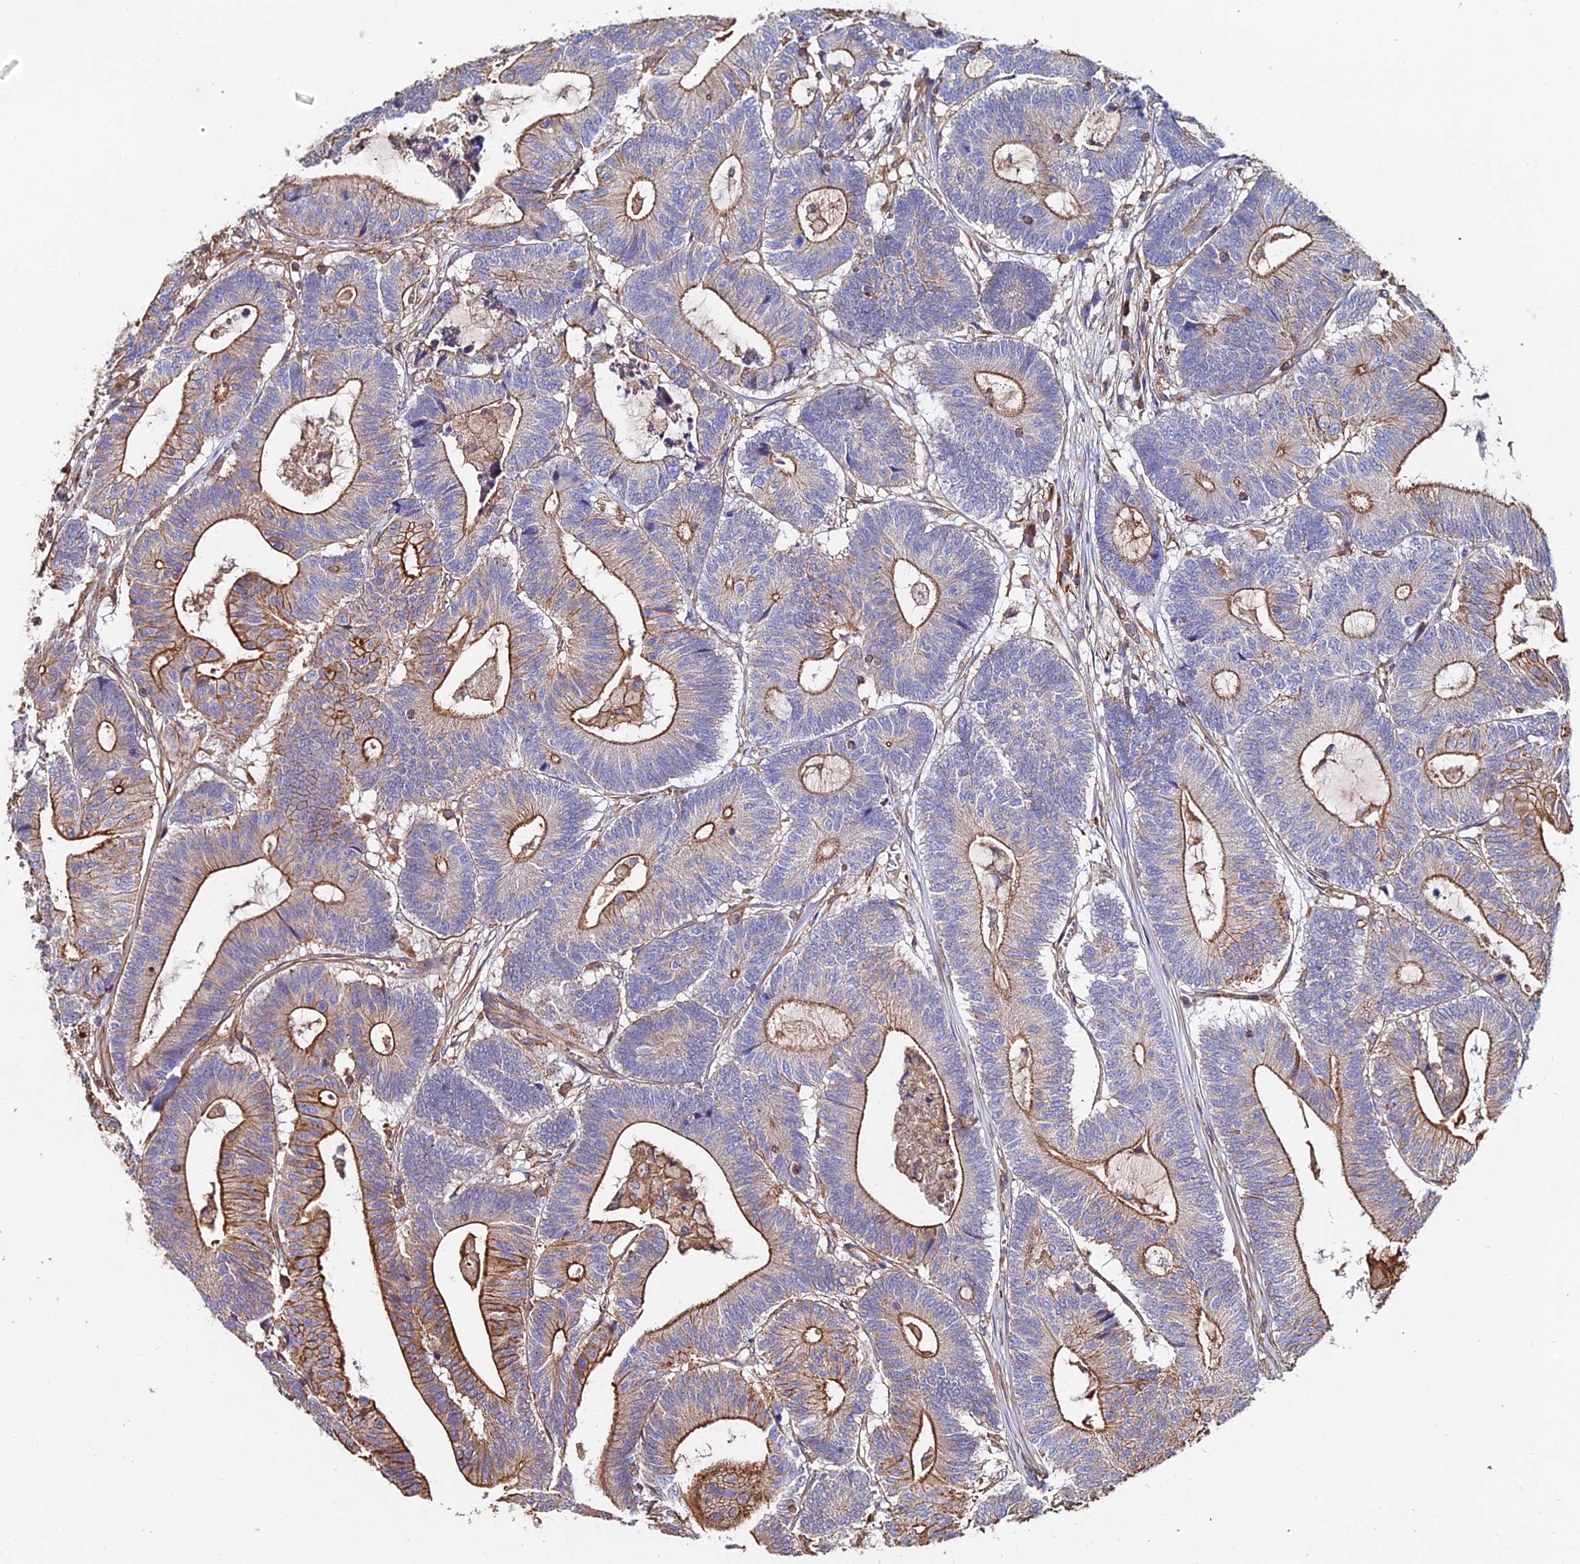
{"staining": {"intensity": "moderate", "quantity": "25%-75%", "location": "cytoplasmic/membranous"}, "tissue": "colorectal cancer", "cell_type": "Tumor cells", "image_type": "cancer", "snomed": [{"axis": "morphology", "description": "Adenocarcinoma, NOS"}, {"axis": "topography", "description": "Colon"}], "caption": "Immunohistochemical staining of human colorectal adenocarcinoma displays medium levels of moderate cytoplasmic/membranous expression in about 25%-75% of tumor cells. (DAB IHC, brown staining for protein, blue staining for nuclei).", "gene": "EXT1", "patient": {"sex": "female", "age": 84}}